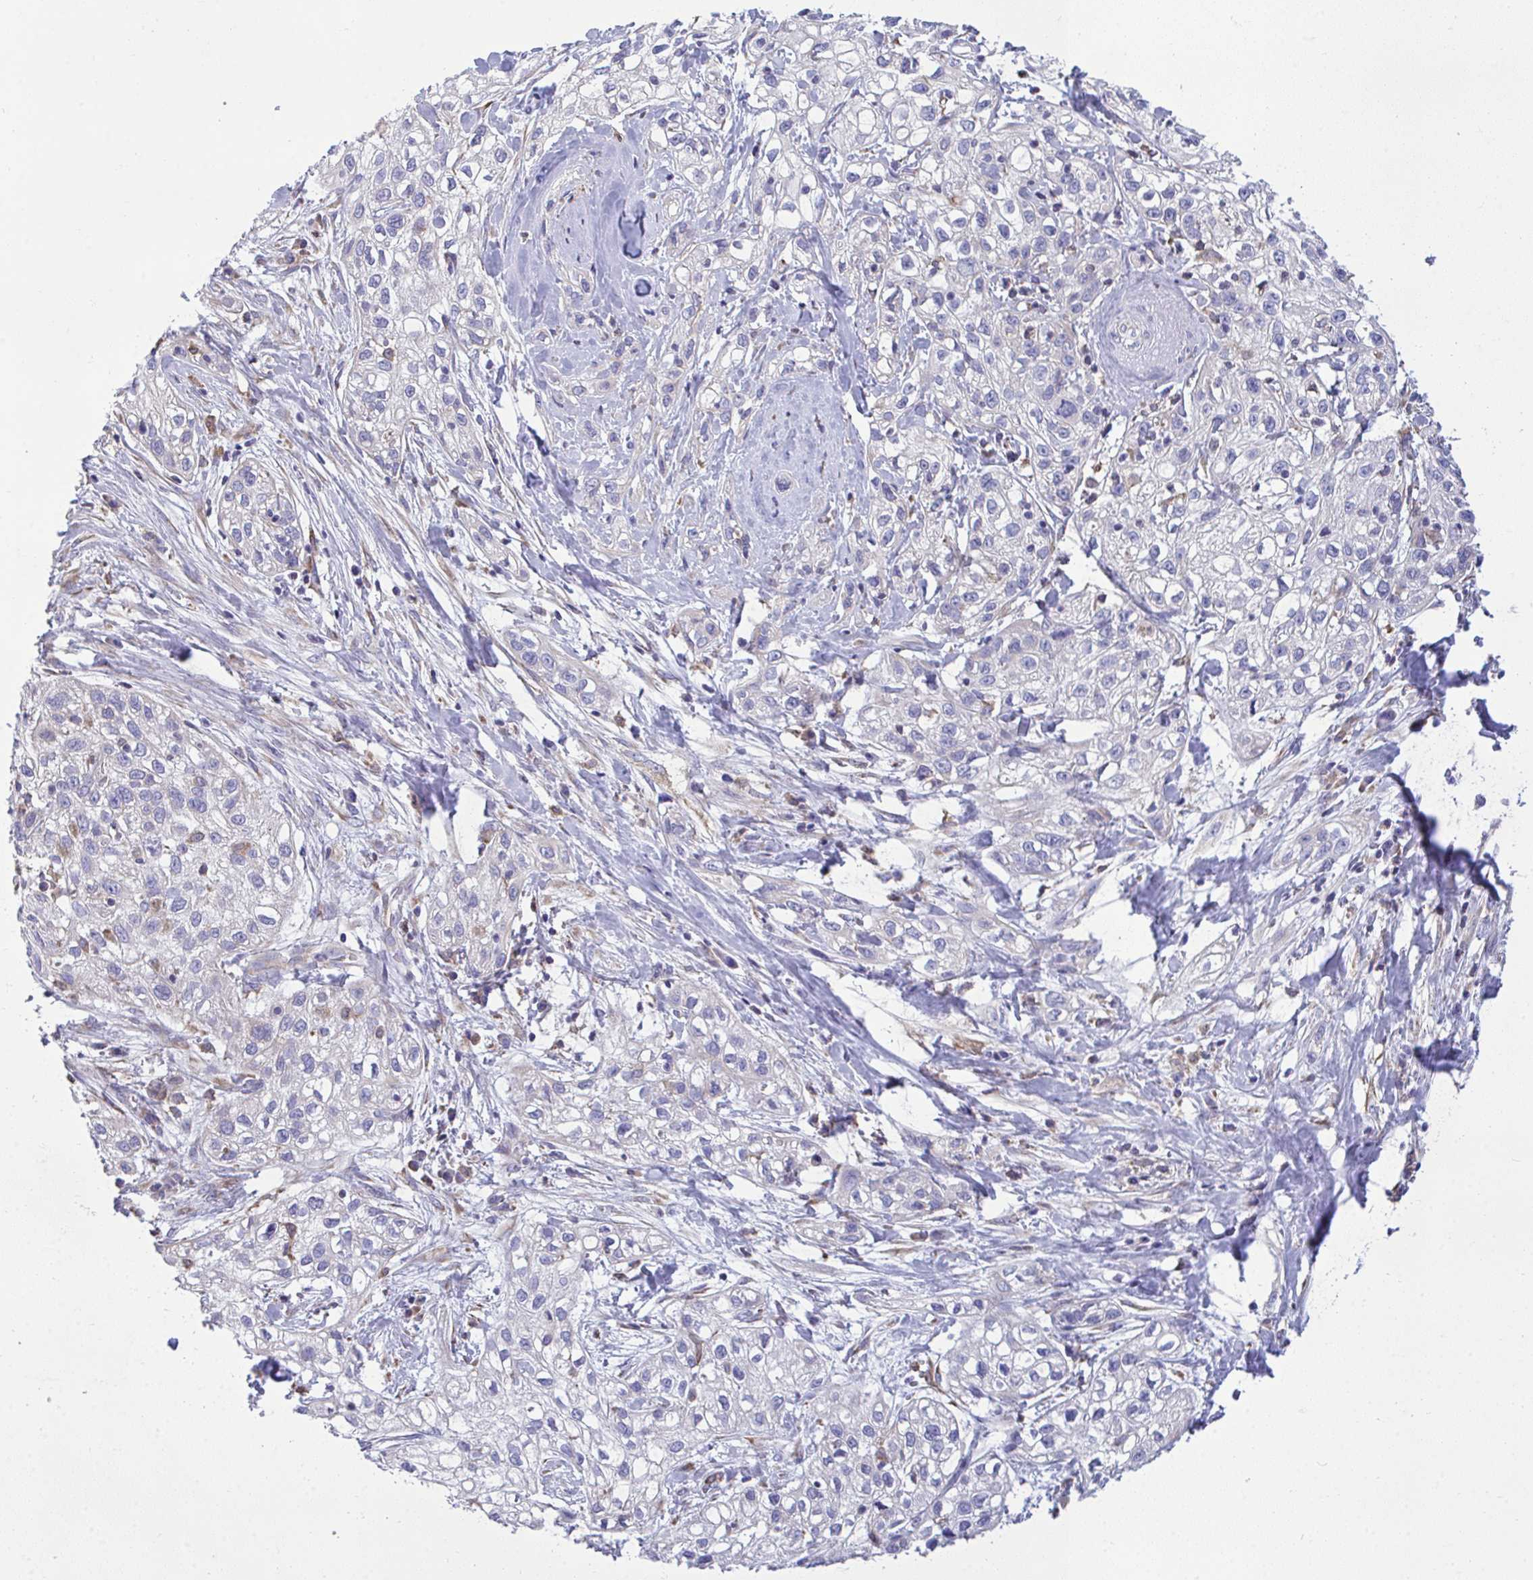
{"staining": {"intensity": "negative", "quantity": "none", "location": "none"}, "tissue": "skin cancer", "cell_type": "Tumor cells", "image_type": "cancer", "snomed": [{"axis": "morphology", "description": "Squamous cell carcinoma, NOS"}, {"axis": "topography", "description": "Skin"}], "caption": "Micrograph shows no significant protein positivity in tumor cells of squamous cell carcinoma (skin).", "gene": "PIGK", "patient": {"sex": "male", "age": 82}}